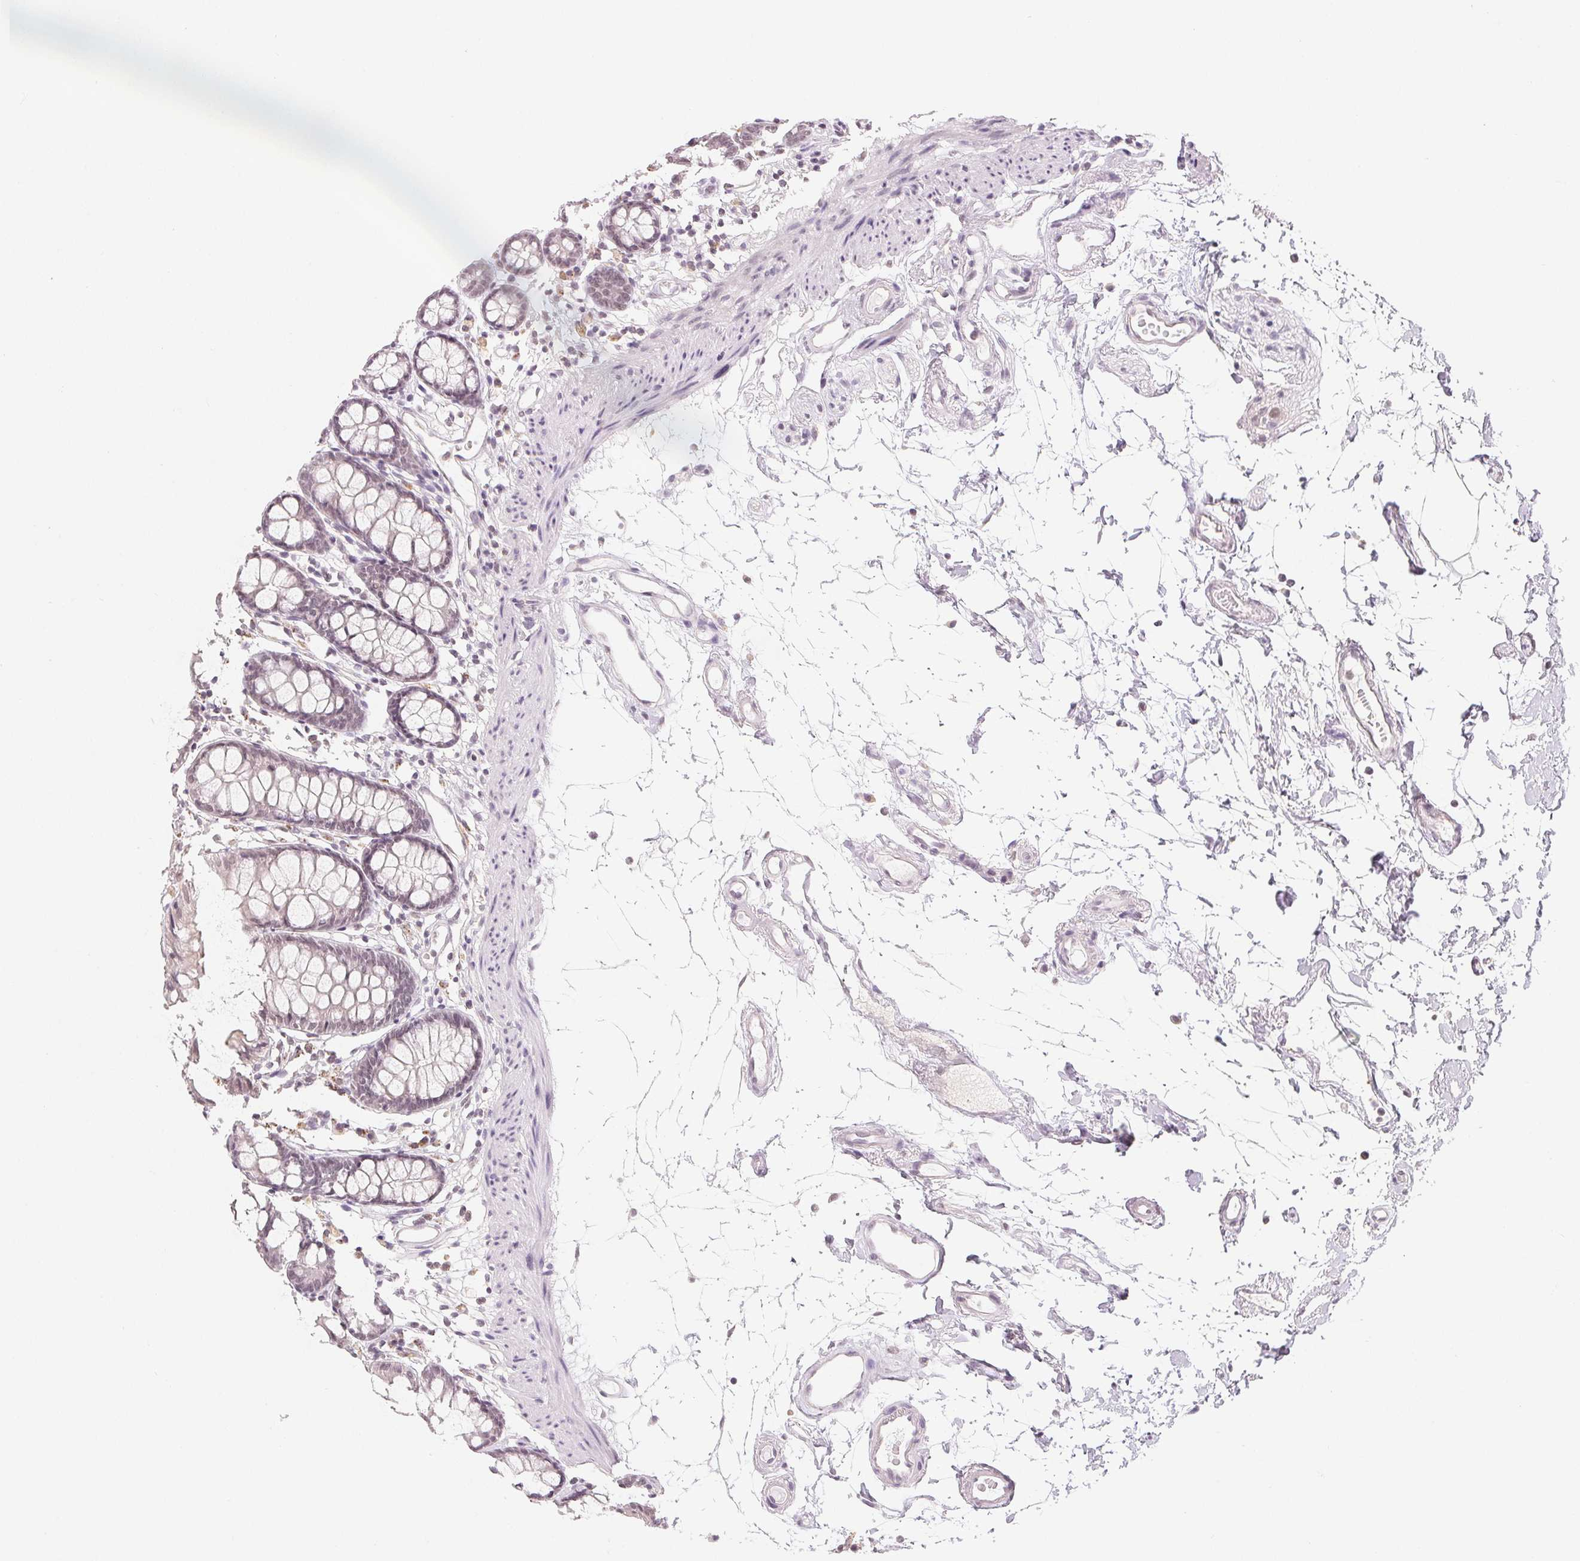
{"staining": {"intensity": "negative", "quantity": "none", "location": "none"}, "tissue": "colon", "cell_type": "Endothelial cells", "image_type": "normal", "snomed": [{"axis": "morphology", "description": "Normal tissue, NOS"}, {"axis": "topography", "description": "Colon"}], "caption": "High power microscopy histopathology image of an immunohistochemistry (IHC) photomicrograph of benign colon, revealing no significant expression in endothelial cells.", "gene": "NXF3", "patient": {"sex": "female", "age": 84}}